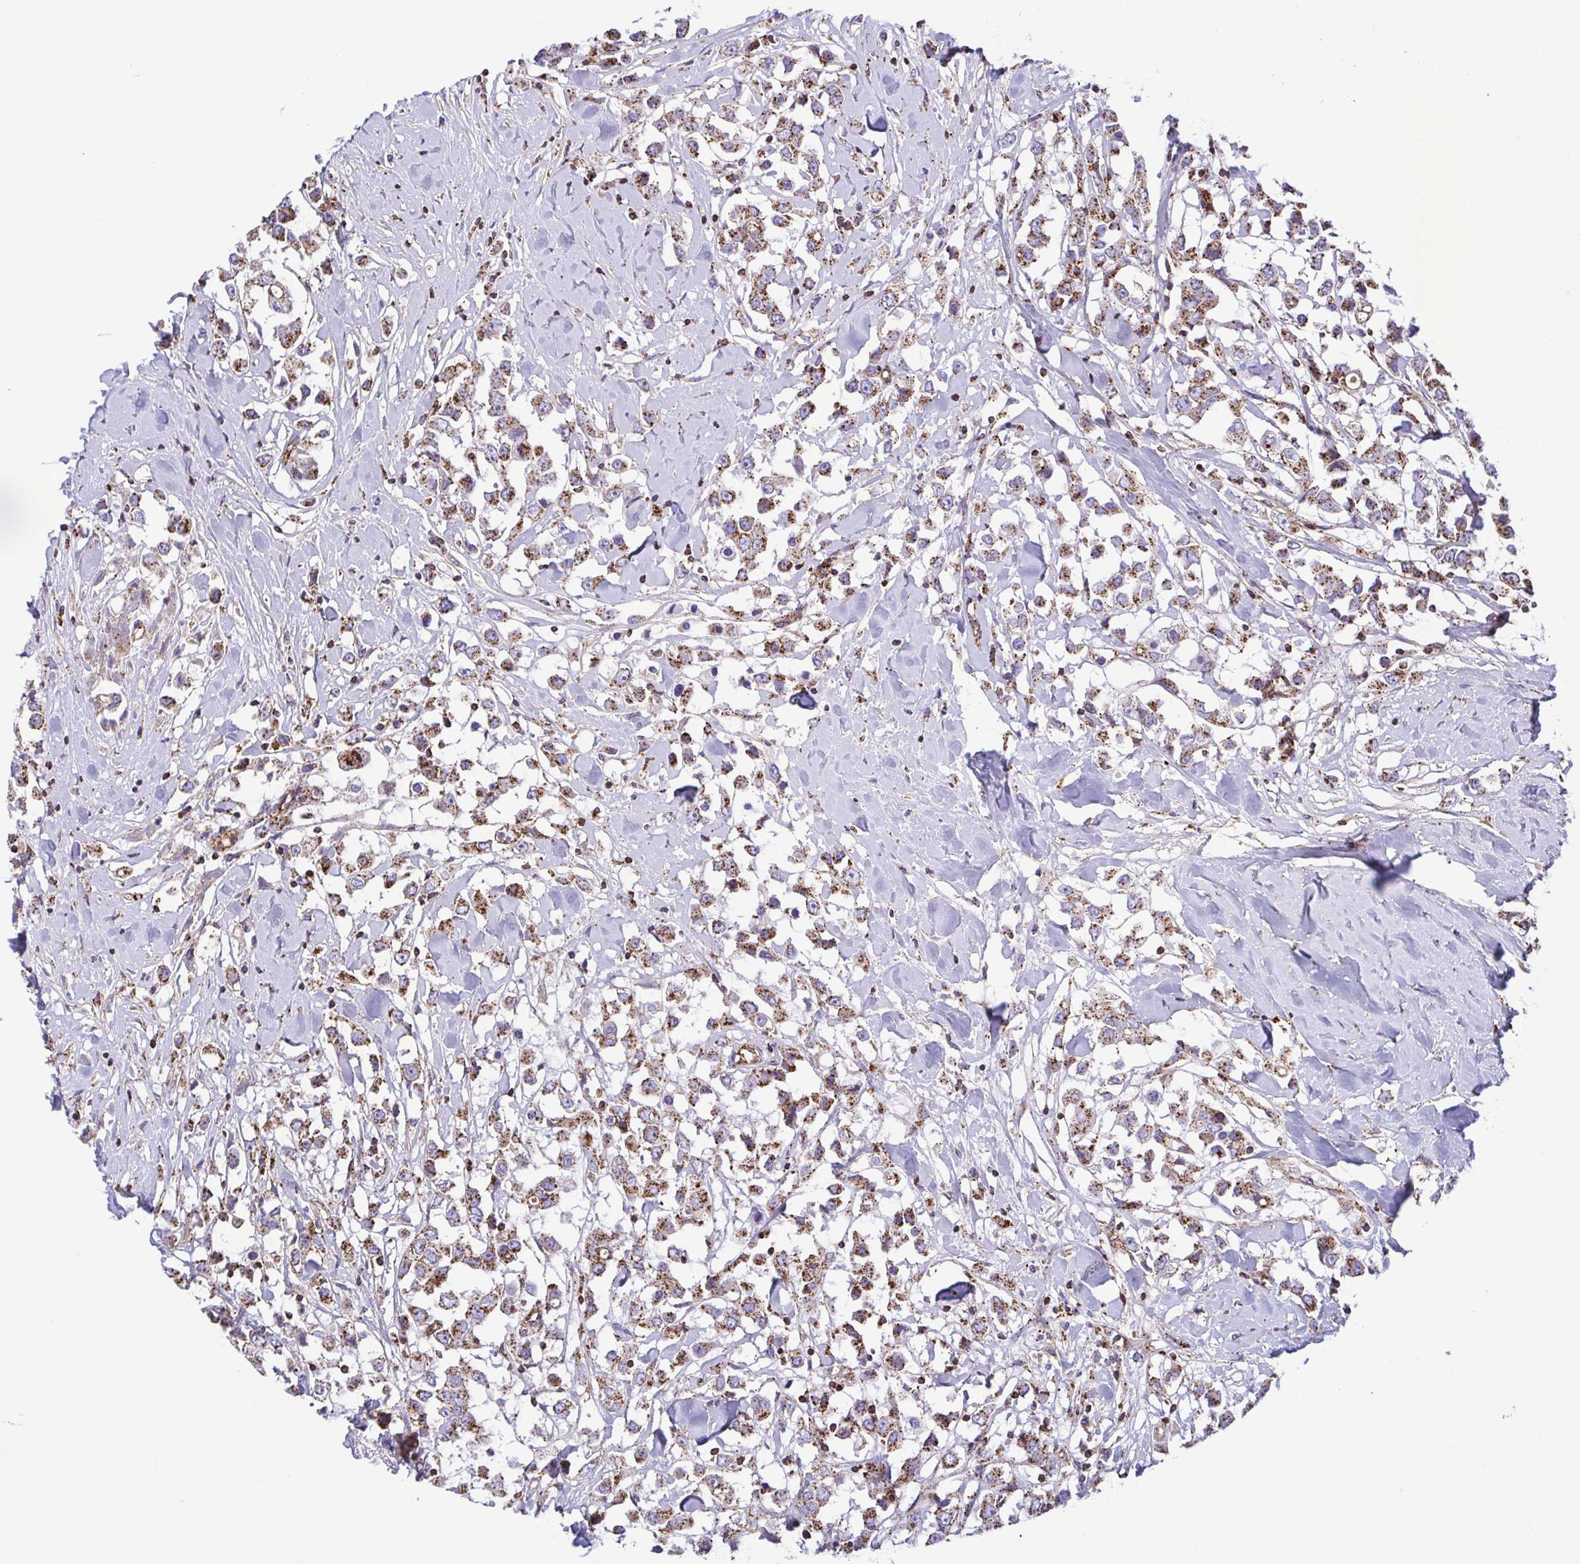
{"staining": {"intensity": "moderate", "quantity": ">75%", "location": "cytoplasmic/membranous"}, "tissue": "breast cancer", "cell_type": "Tumor cells", "image_type": "cancer", "snomed": [{"axis": "morphology", "description": "Duct carcinoma"}, {"axis": "topography", "description": "Breast"}], "caption": "About >75% of tumor cells in breast cancer reveal moderate cytoplasmic/membranous protein staining as visualized by brown immunohistochemical staining.", "gene": "CHMP1B", "patient": {"sex": "female", "age": 61}}